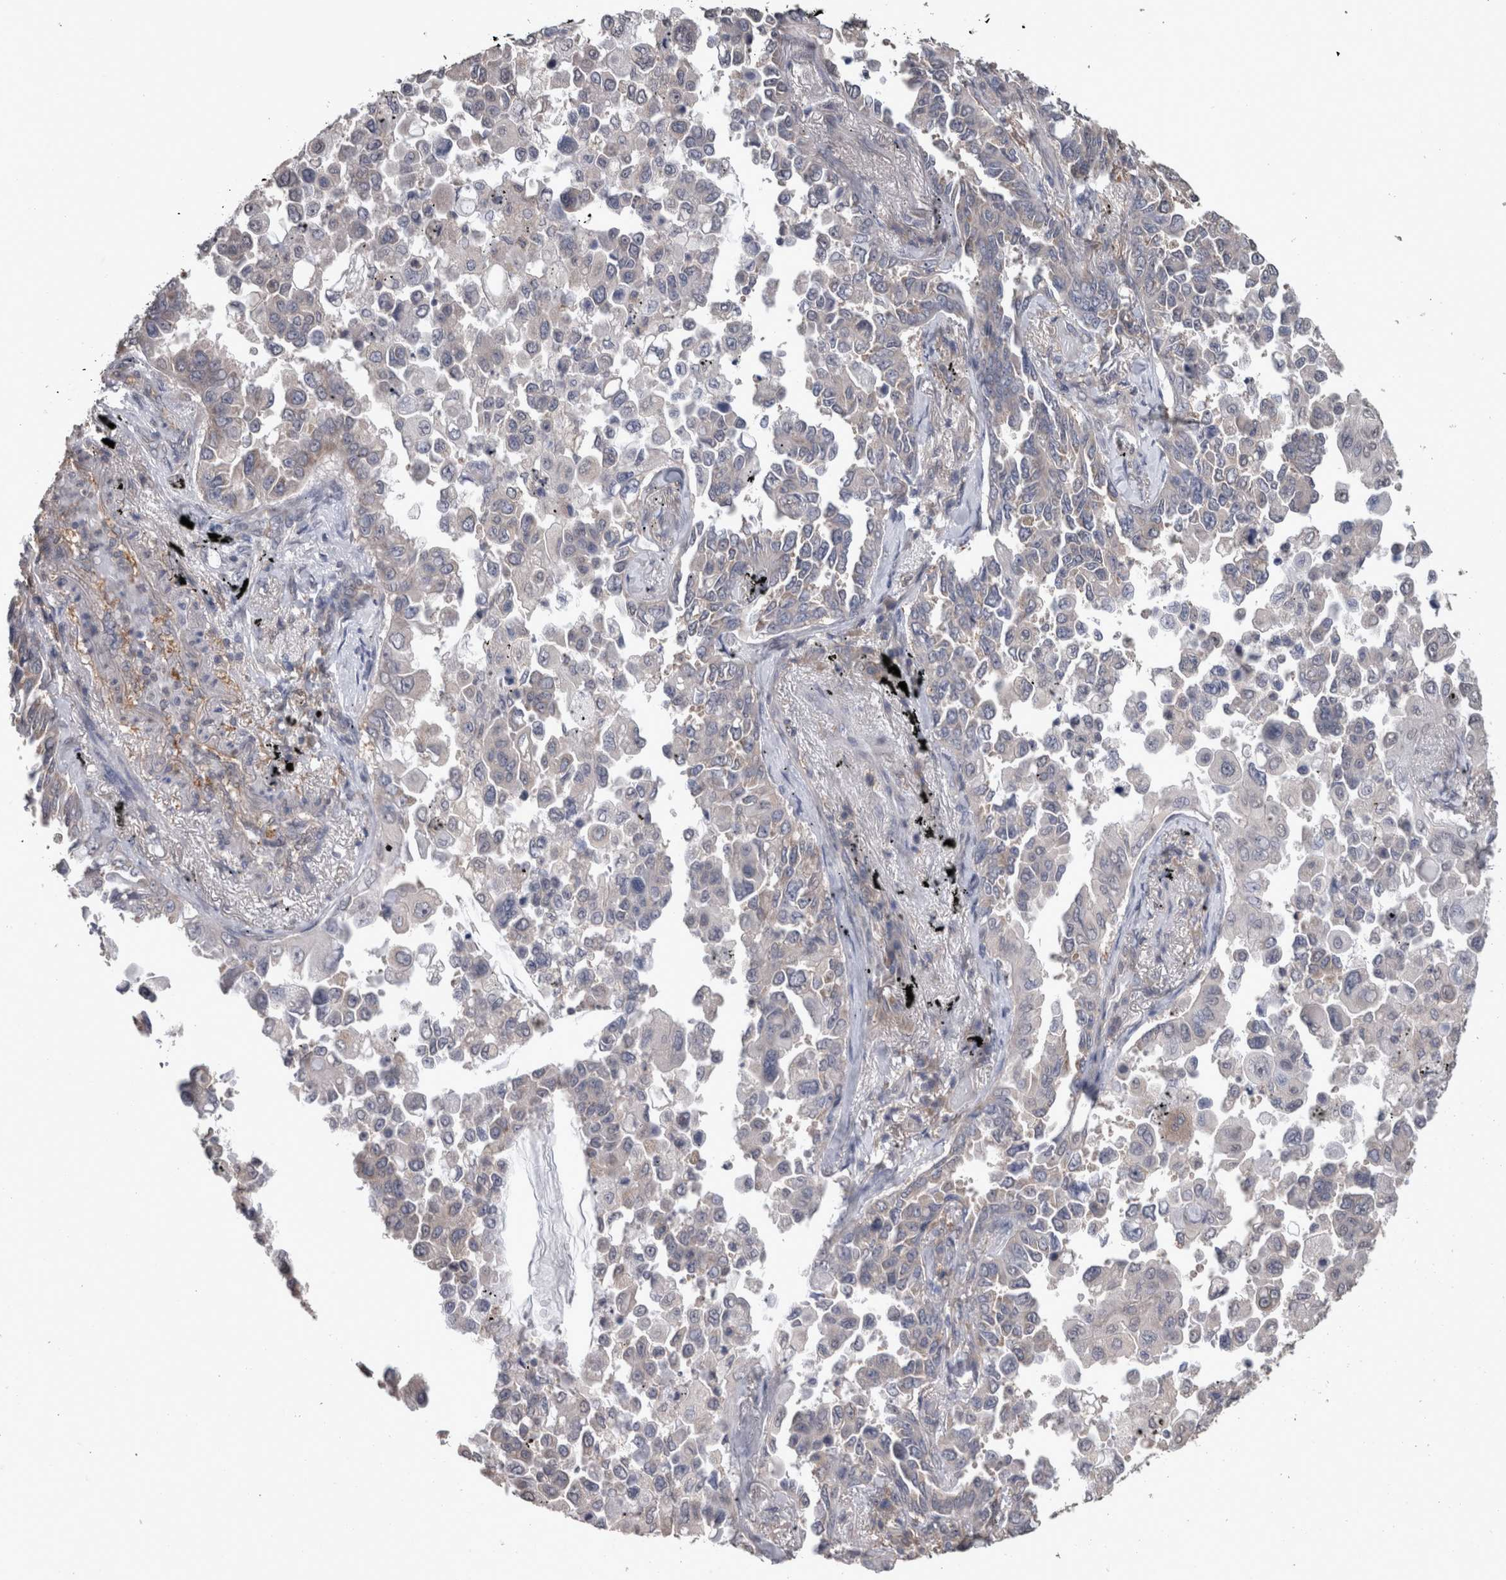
{"staining": {"intensity": "weak", "quantity": "<25%", "location": "cytoplasmic/membranous"}, "tissue": "lung cancer", "cell_type": "Tumor cells", "image_type": "cancer", "snomed": [{"axis": "morphology", "description": "Adenocarcinoma, NOS"}, {"axis": "topography", "description": "Lung"}], "caption": "Lung cancer (adenocarcinoma) stained for a protein using immunohistochemistry exhibits no staining tumor cells.", "gene": "DDX6", "patient": {"sex": "female", "age": 67}}